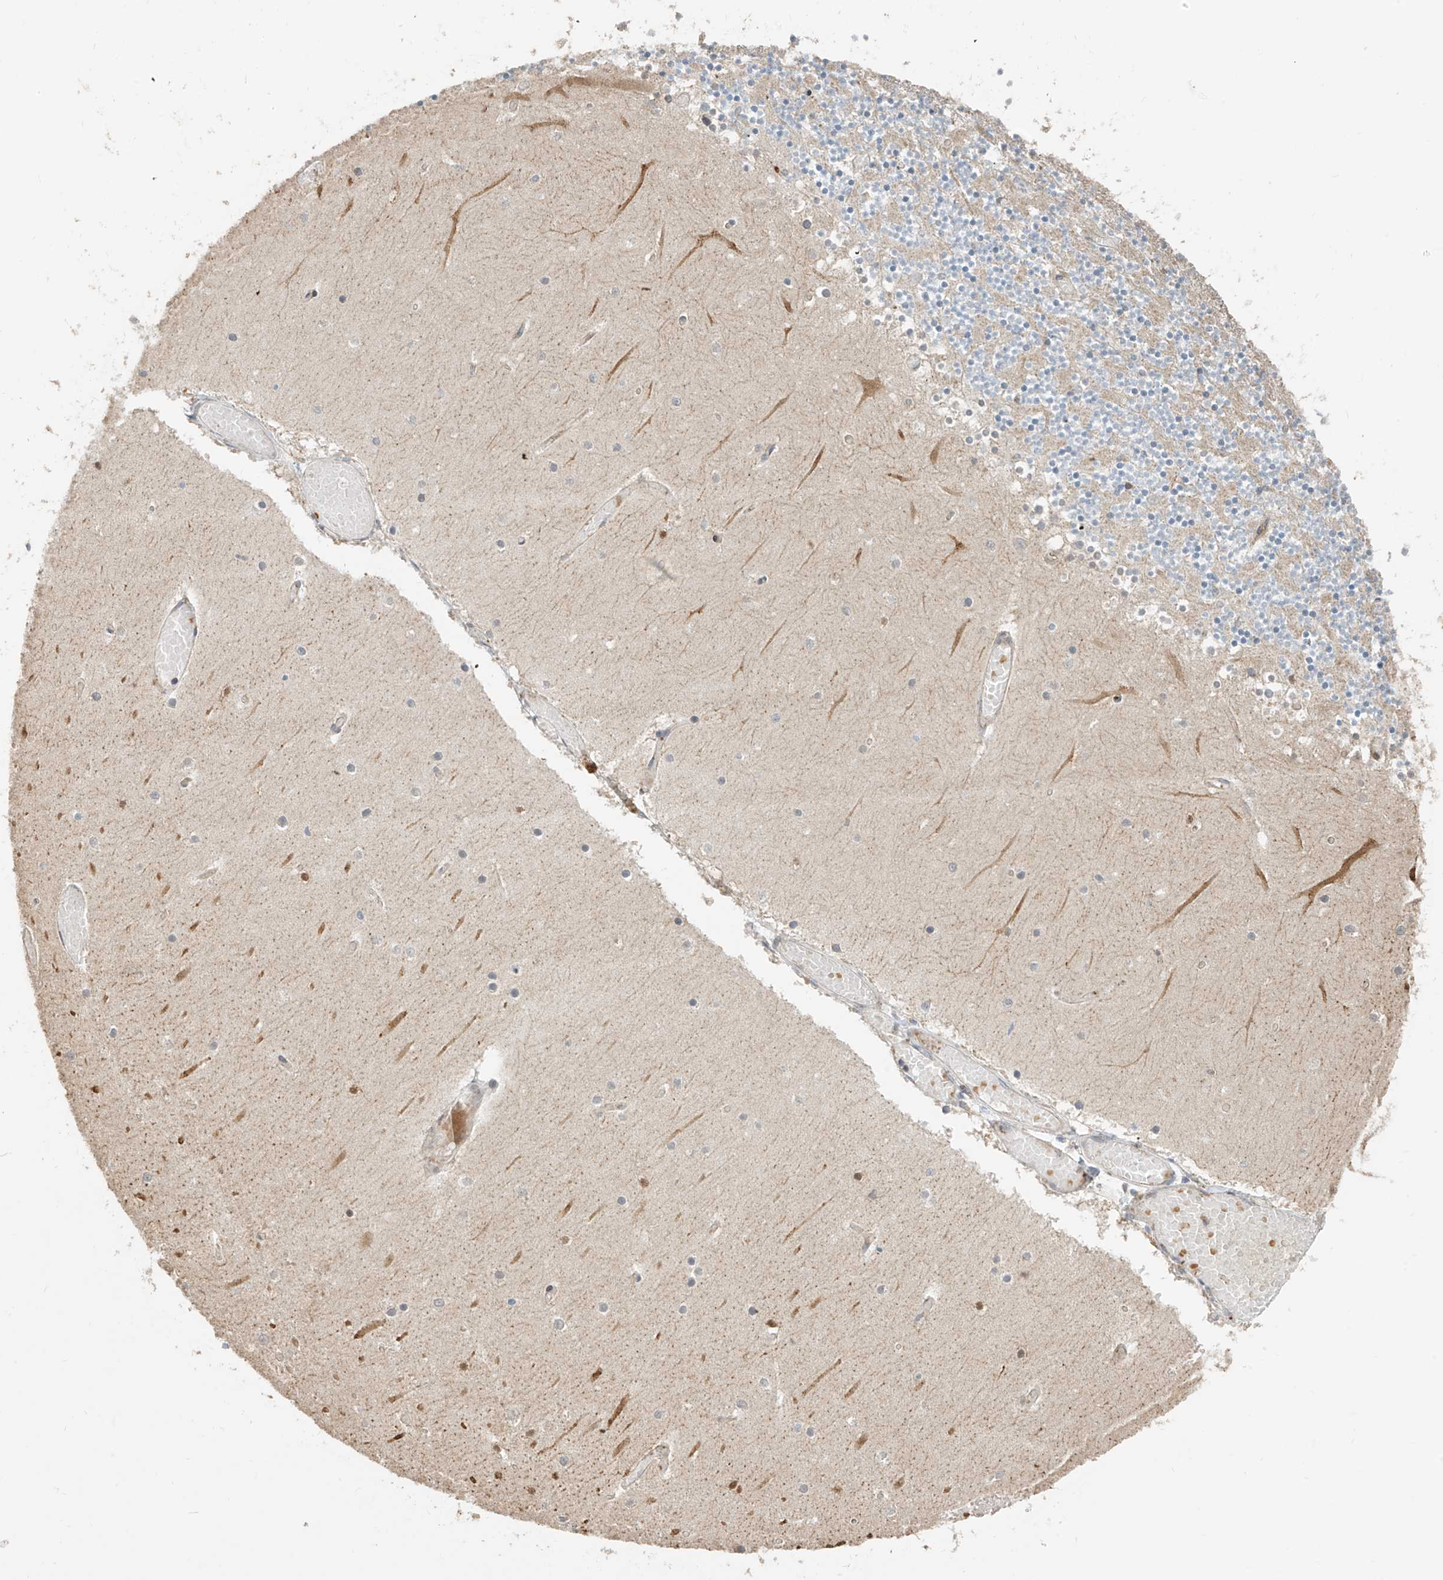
{"staining": {"intensity": "negative", "quantity": "none", "location": "none"}, "tissue": "cerebellum", "cell_type": "Cells in granular layer", "image_type": "normal", "snomed": [{"axis": "morphology", "description": "Normal tissue, NOS"}, {"axis": "topography", "description": "Cerebellum"}], "caption": "A high-resolution photomicrograph shows IHC staining of normal cerebellum, which displays no significant staining in cells in granular layer.", "gene": "ABTB1", "patient": {"sex": "female", "age": 28}}